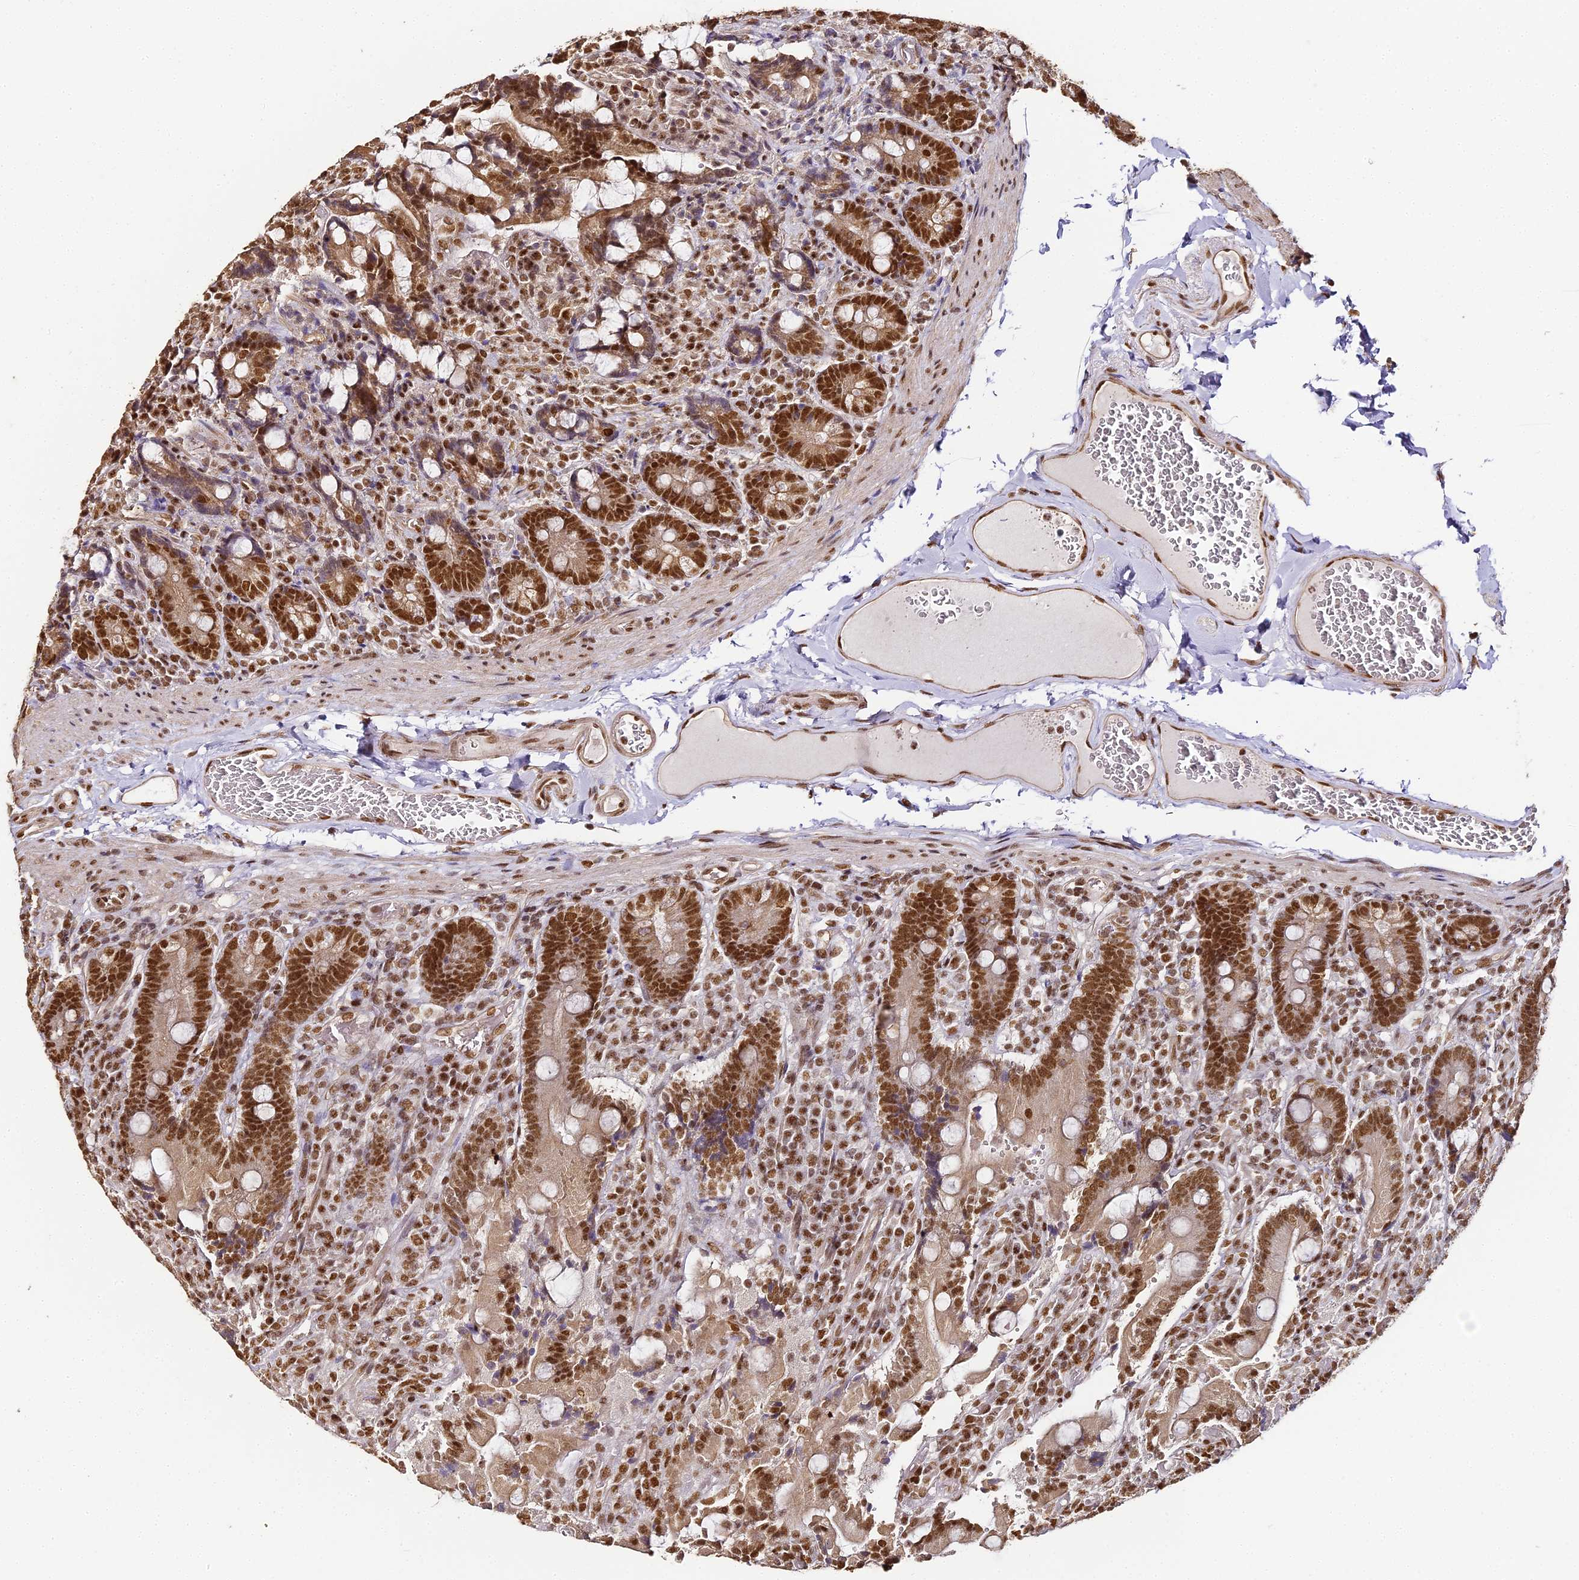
{"staining": {"intensity": "strong", "quantity": ">75%", "location": "nuclear"}, "tissue": "duodenum", "cell_type": "Glandular cells", "image_type": "normal", "snomed": [{"axis": "morphology", "description": "Normal tissue, NOS"}, {"axis": "topography", "description": "Duodenum"}], "caption": "This histopathology image exhibits immunohistochemistry staining of benign duodenum, with high strong nuclear positivity in approximately >75% of glandular cells.", "gene": "HNRNPA1", "patient": {"sex": "female", "age": 62}}